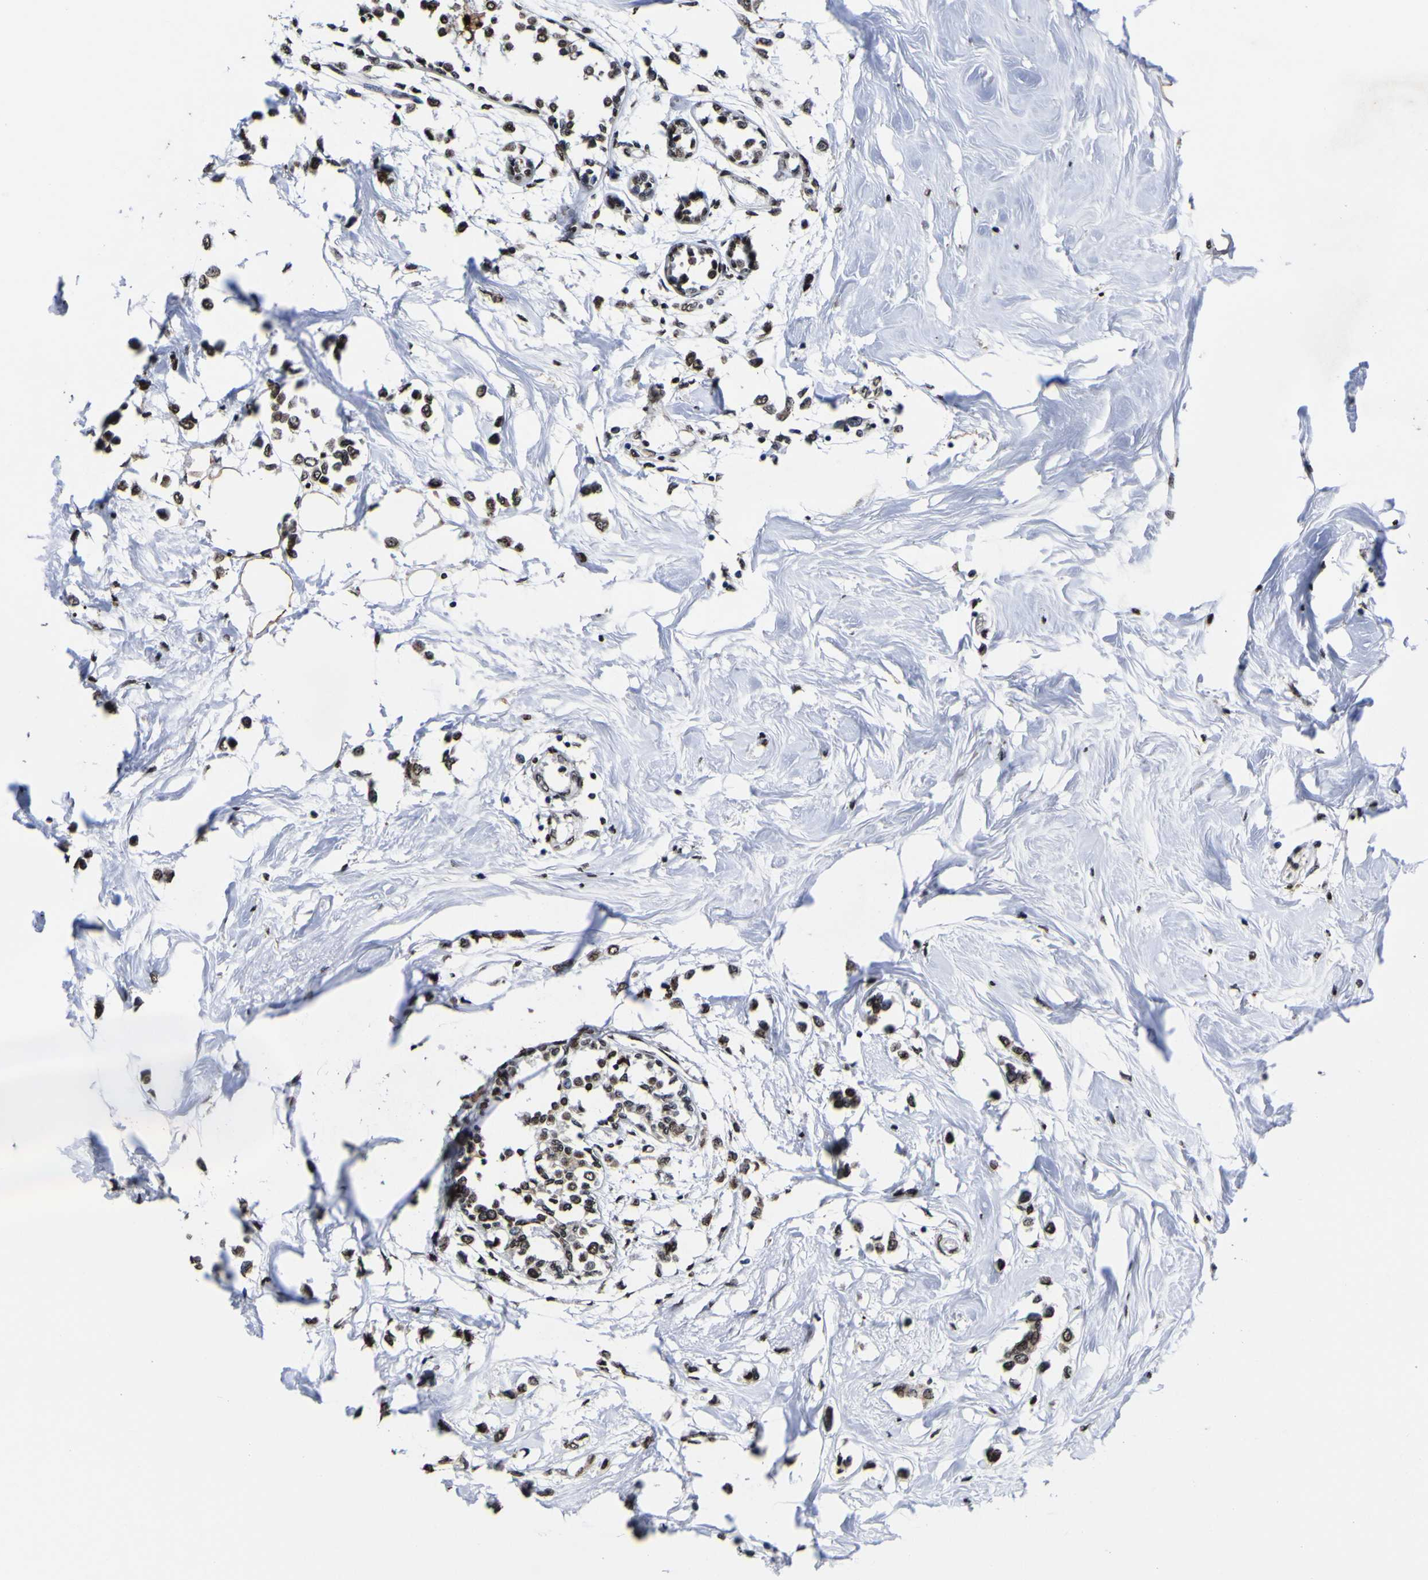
{"staining": {"intensity": "strong", "quantity": ">75%", "location": "nuclear"}, "tissue": "breast cancer", "cell_type": "Tumor cells", "image_type": "cancer", "snomed": [{"axis": "morphology", "description": "Lobular carcinoma"}, {"axis": "topography", "description": "Breast"}], "caption": "Tumor cells exhibit high levels of strong nuclear staining in approximately >75% of cells in breast cancer.", "gene": "PIAS1", "patient": {"sex": "female", "age": 51}}